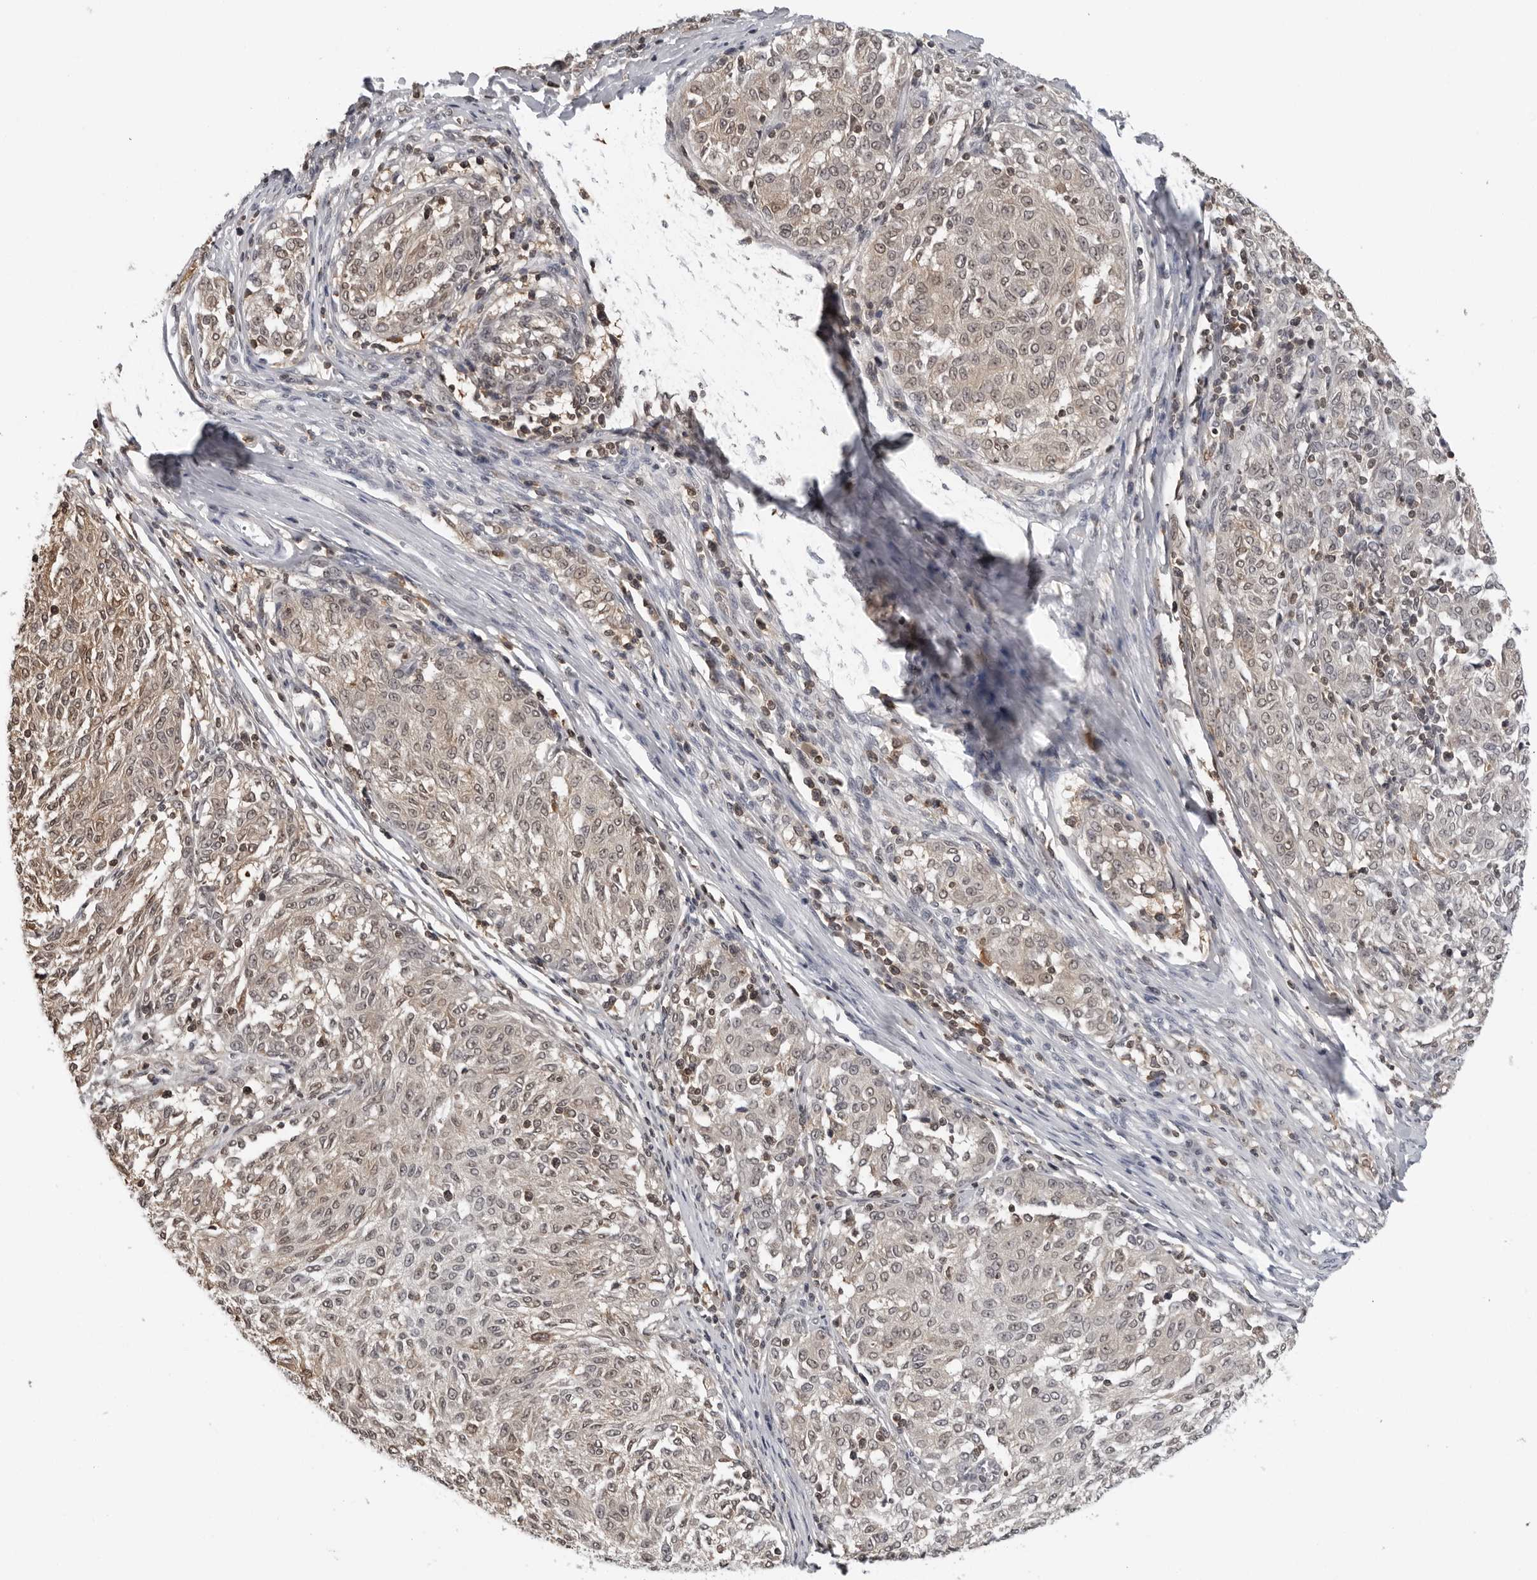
{"staining": {"intensity": "weak", "quantity": "25%-75%", "location": "cytoplasmic/membranous,nuclear"}, "tissue": "melanoma", "cell_type": "Tumor cells", "image_type": "cancer", "snomed": [{"axis": "morphology", "description": "Malignant melanoma, NOS"}, {"axis": "topography", "description": "Skin"}], "caption": "Immunohistochemistry histopathology image of human melanoma stained for a protein (brown), which demonstrates low levels of weak cytoplasmic/membranous and nuclear expression in about 25%-75% of tumor cells.", "gene": "HSPH1", "patient": {"sex": "female", "age": 72}}